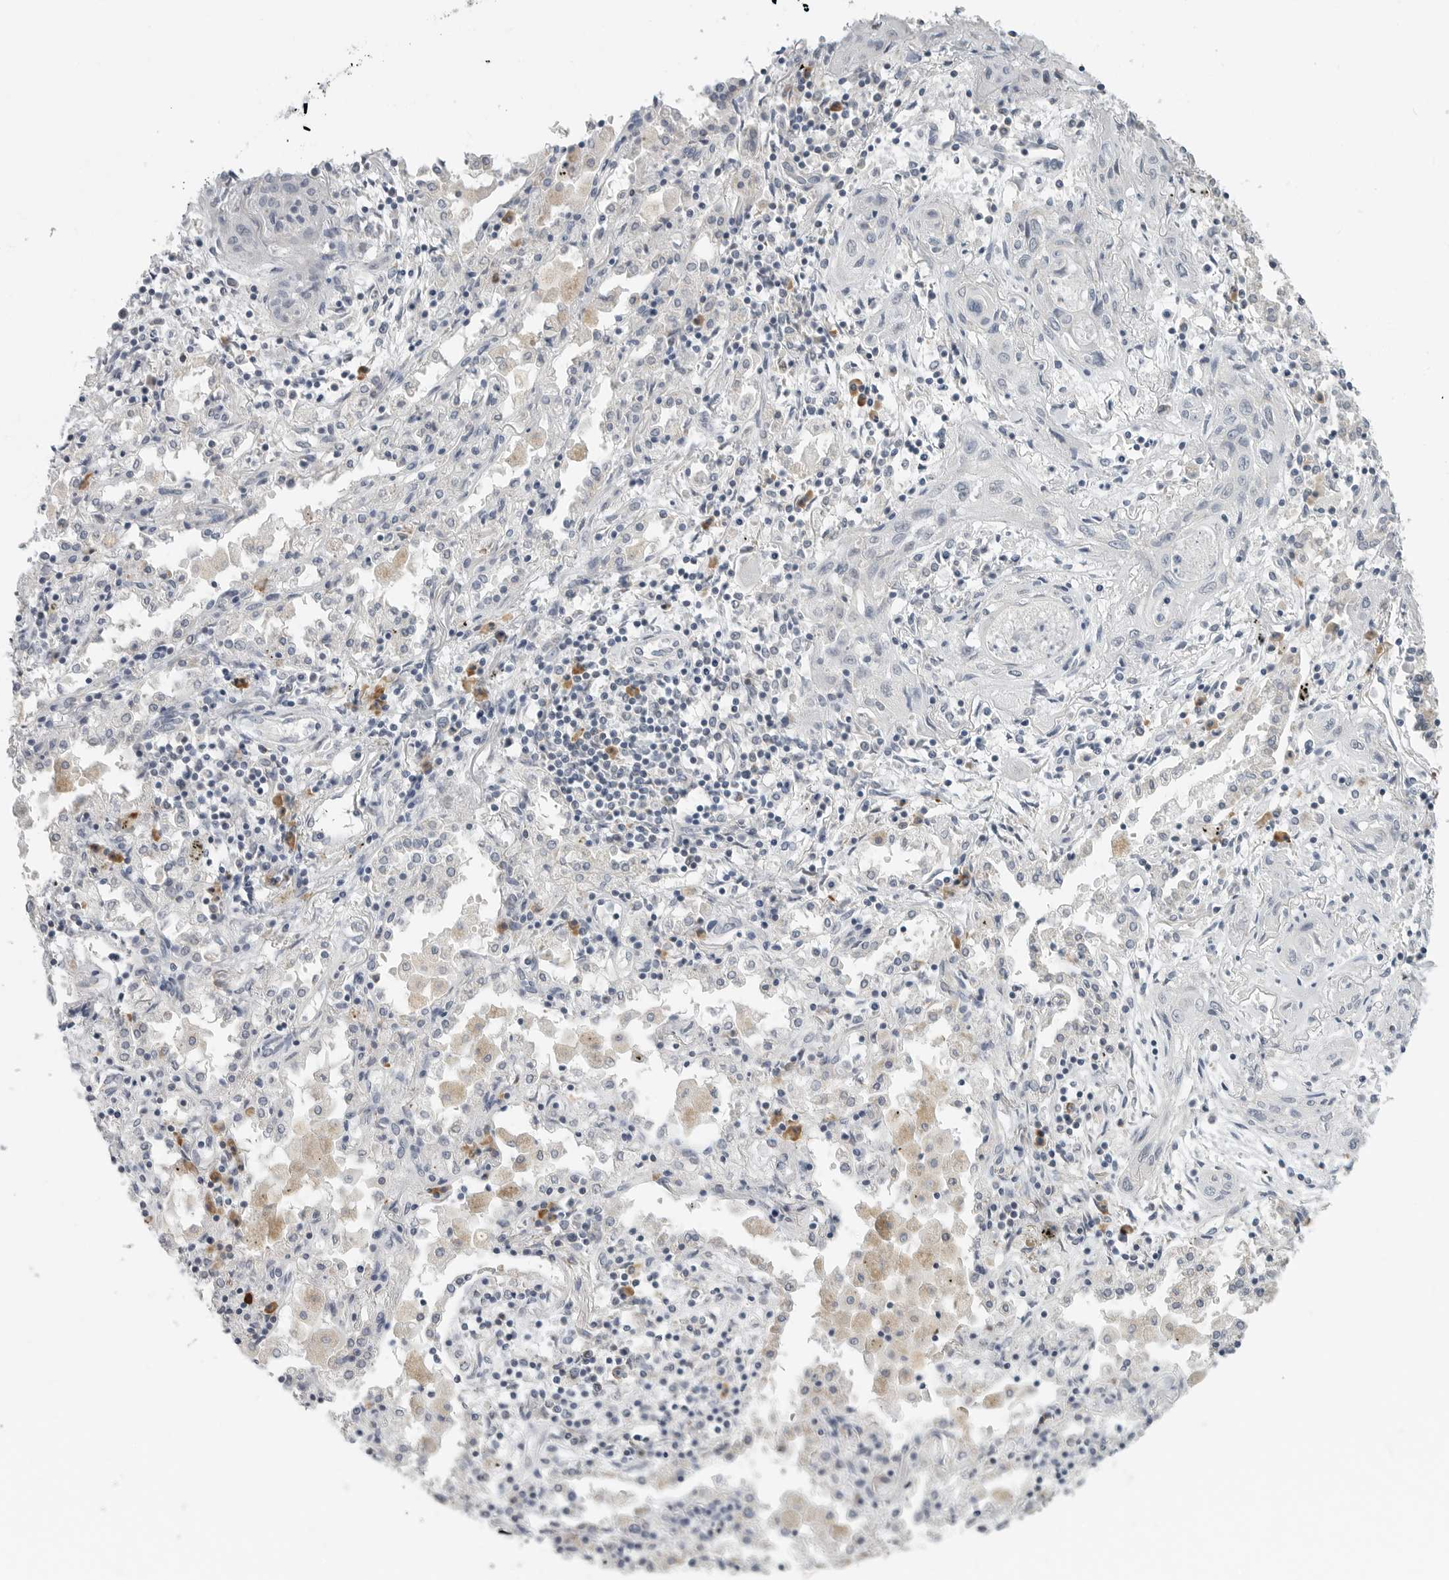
{"staining": {"intensity": "negative", "quantity": "none", "location": "none"}, "tissue": "lung cancer", "cell_type": "Tumor cells", "image_type": "cancer", "snomed": [{"axis": "morphology", "description": "Squamous cell carcinoma, NOS"}, {"axis": "topography", "description": "Lung"}], "caption": "High magnification brightfield microscopy of lung cancer (squamous cell carcinoma) stained with DAB (3,3'-diaminobenzidine) (brown) and counterstained with hematoxylin (blue): tumor cells show no significant staining.", "gene": "IL12RB2", "patient": {"sex": "female", "age": 47}}